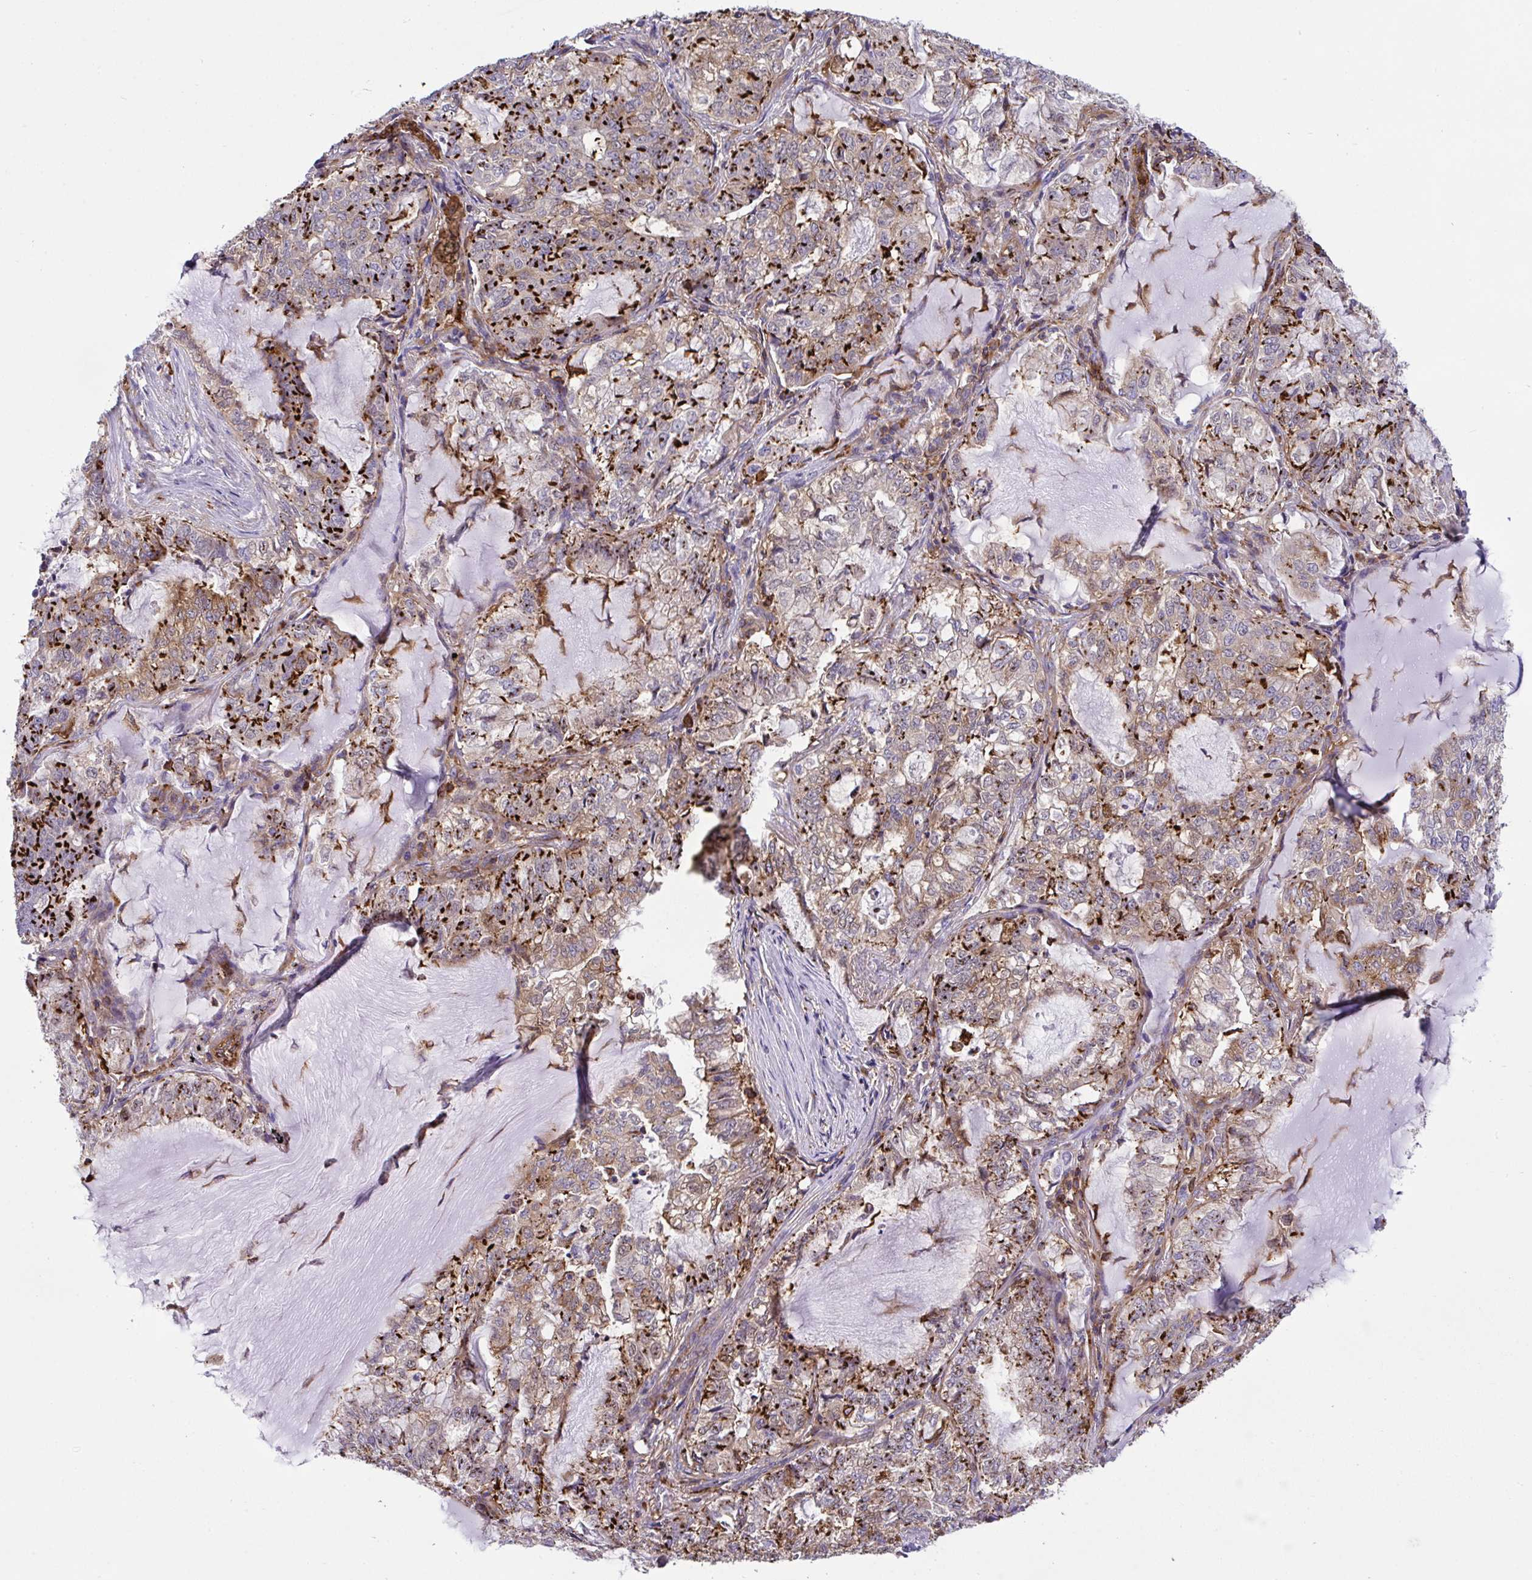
{"staining": {"intensity": "strong", "quantity": ">75%", "location": "cytoplasmic/membranous"}, "tissue": "lung cancer", "cell_type": "Tumor cells", "image_type": "cancer", "snomed": [{"axis": "morphology", "description": "Adenocarcinoma, NOS"}, {"axis": "topography", "description": "Lymph node"}, {"axis": "topography", "description": "Lung"}], "caption": "Immunohistochemical staining of lung cancer (adenocarcinoma) demonstrates strong cytoplasmic/membranous protein positivity in approximately >75% of tumor cells. The staining is performed using DAB (3,3'-diaminobenzidine) brown chromogen to label protein expression. The nuclei are counter-stained blue using hematoxylin.", "gene": "PPIH", "patient": {"sex": "male", "age": 66}}